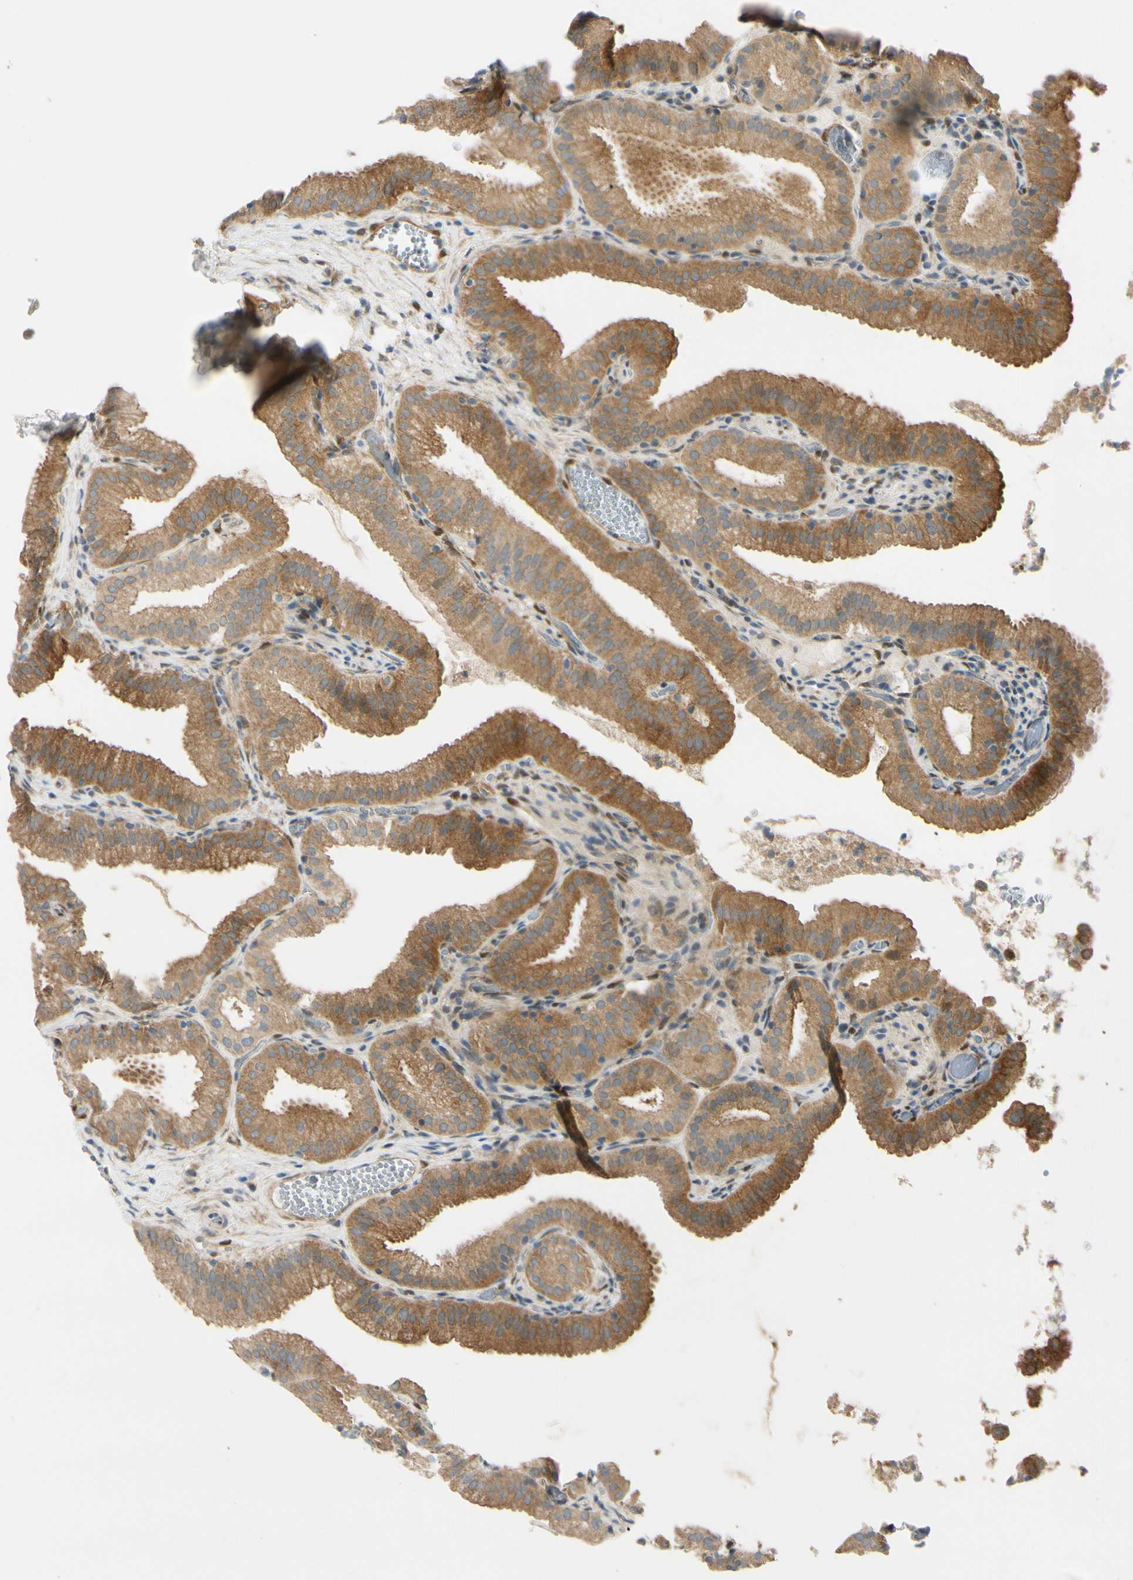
{"staining": {"intensity": "moderate", "quantity": ">75%", "location": "cytoplasmic/membranous"}, "tissue": "gallbladder", "cell_type": "Glandular cells", "image_type": "normal", "snomed": [{"axis": "morphology", "description": "Normal tissue, NOS"}, {"axis": "topography", "description": "Gallbladder"}], "caption": "A high-resolution histopathology image shows immunohistochemistry staining of normal gallbladder, which exhibits moderate cytoplasmic/membranous positivity in approximately >75% of glandular cells.", "gene": "FHL2", "patient": {"sex": "male", "age": 54}}